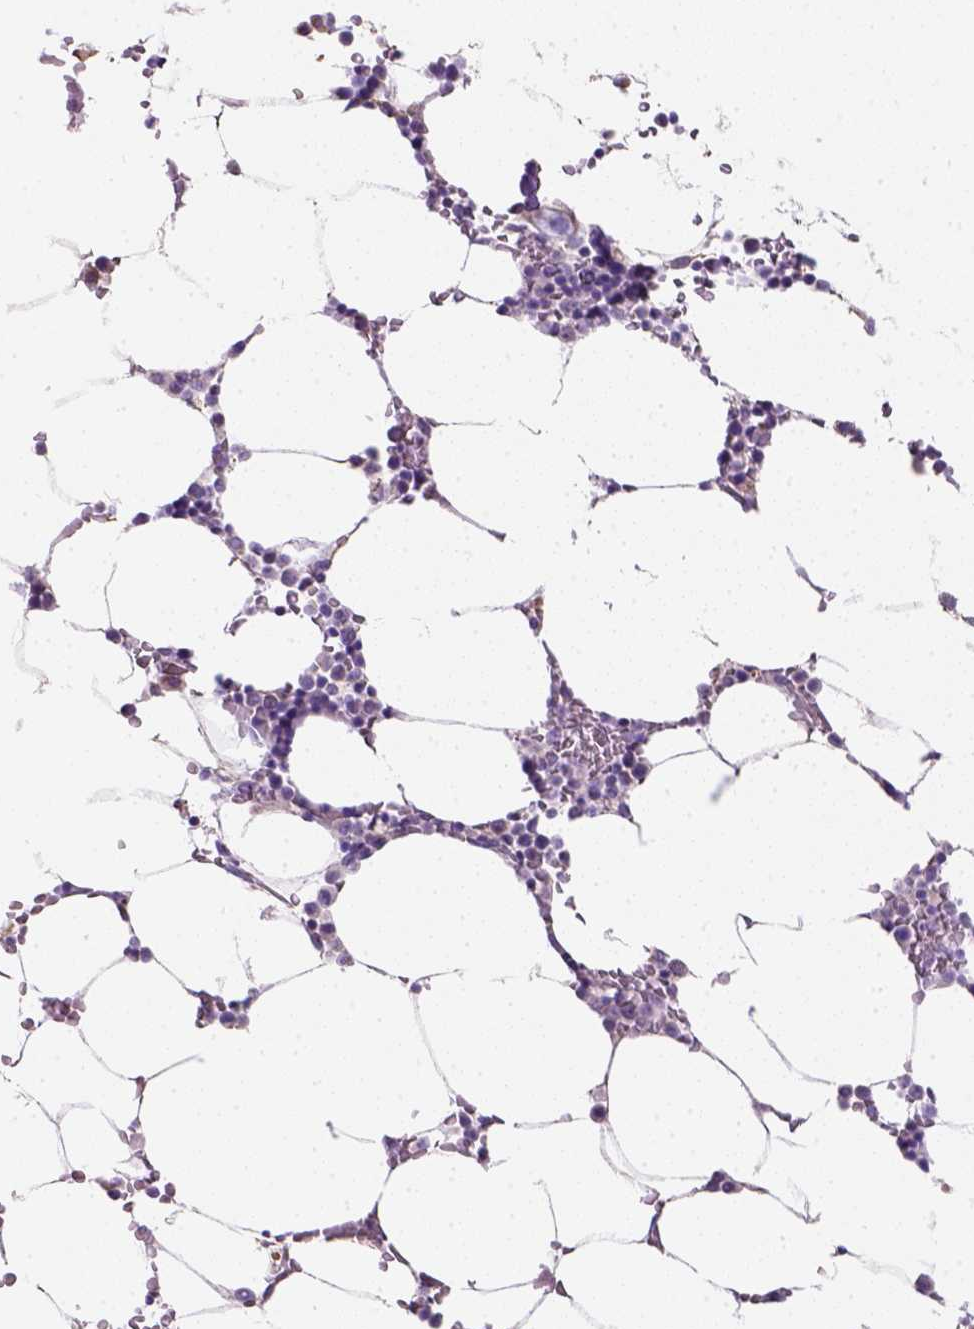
{"staining": {"intensity": "negative", "quantity": "none", "location": "none"}, "tissue": "bone marrow", "cell_type": "Hematopoietic cells", "image_type": "normal", "snomed": [{"axis": "morphology", "description": "Normal tissue, NOS"}, {"axis": "topography", "description": "Bone marrow"}], "caption": "Immunohistochemistry (IHC) histopathology image of normal bone marrow: human bone marrow stained with DAB (3,3'-diaminobenzidine) exhibits no significant protein staining in hematopoietic cells.", "gene": "HTRA1", "patient": {"sex": "female", "age": 52}}